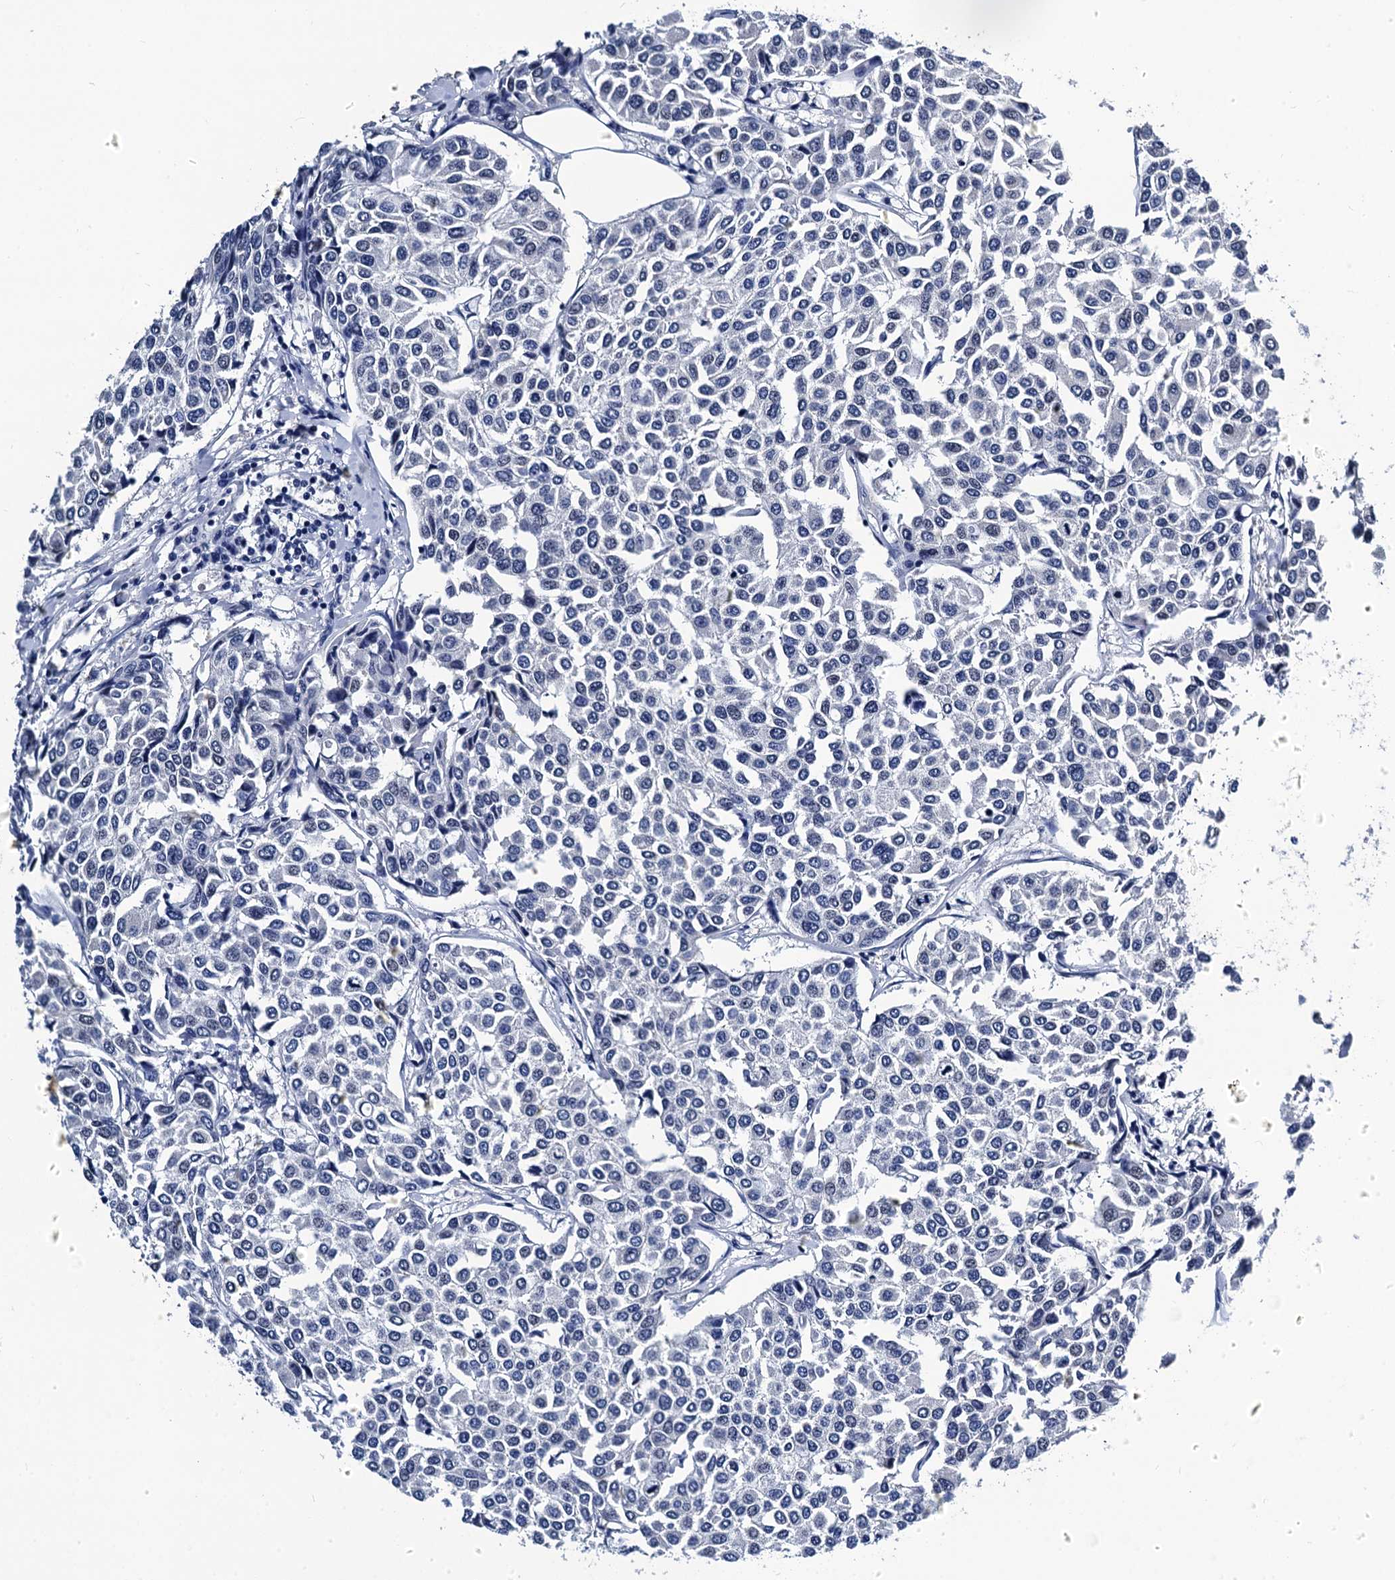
{"staining": {"intensity": "negative", "quantity": "none", "location": "none"}, "tissue": "breast cancer", "cell_type": "Tumor cells", "image_type": "cancer", "snomed": [{"axis": "morphology", "description": "Duct carcinoma"}, {"axis": "topography", "description": "Breast"}], "caption": "DAB immunohistochemical staining of human invasive ductal carcinoma (breast) displays no significant positivity in tumor cells.", "gene": "LRRC30", "patient": {"sex": "female", "age": 55}}